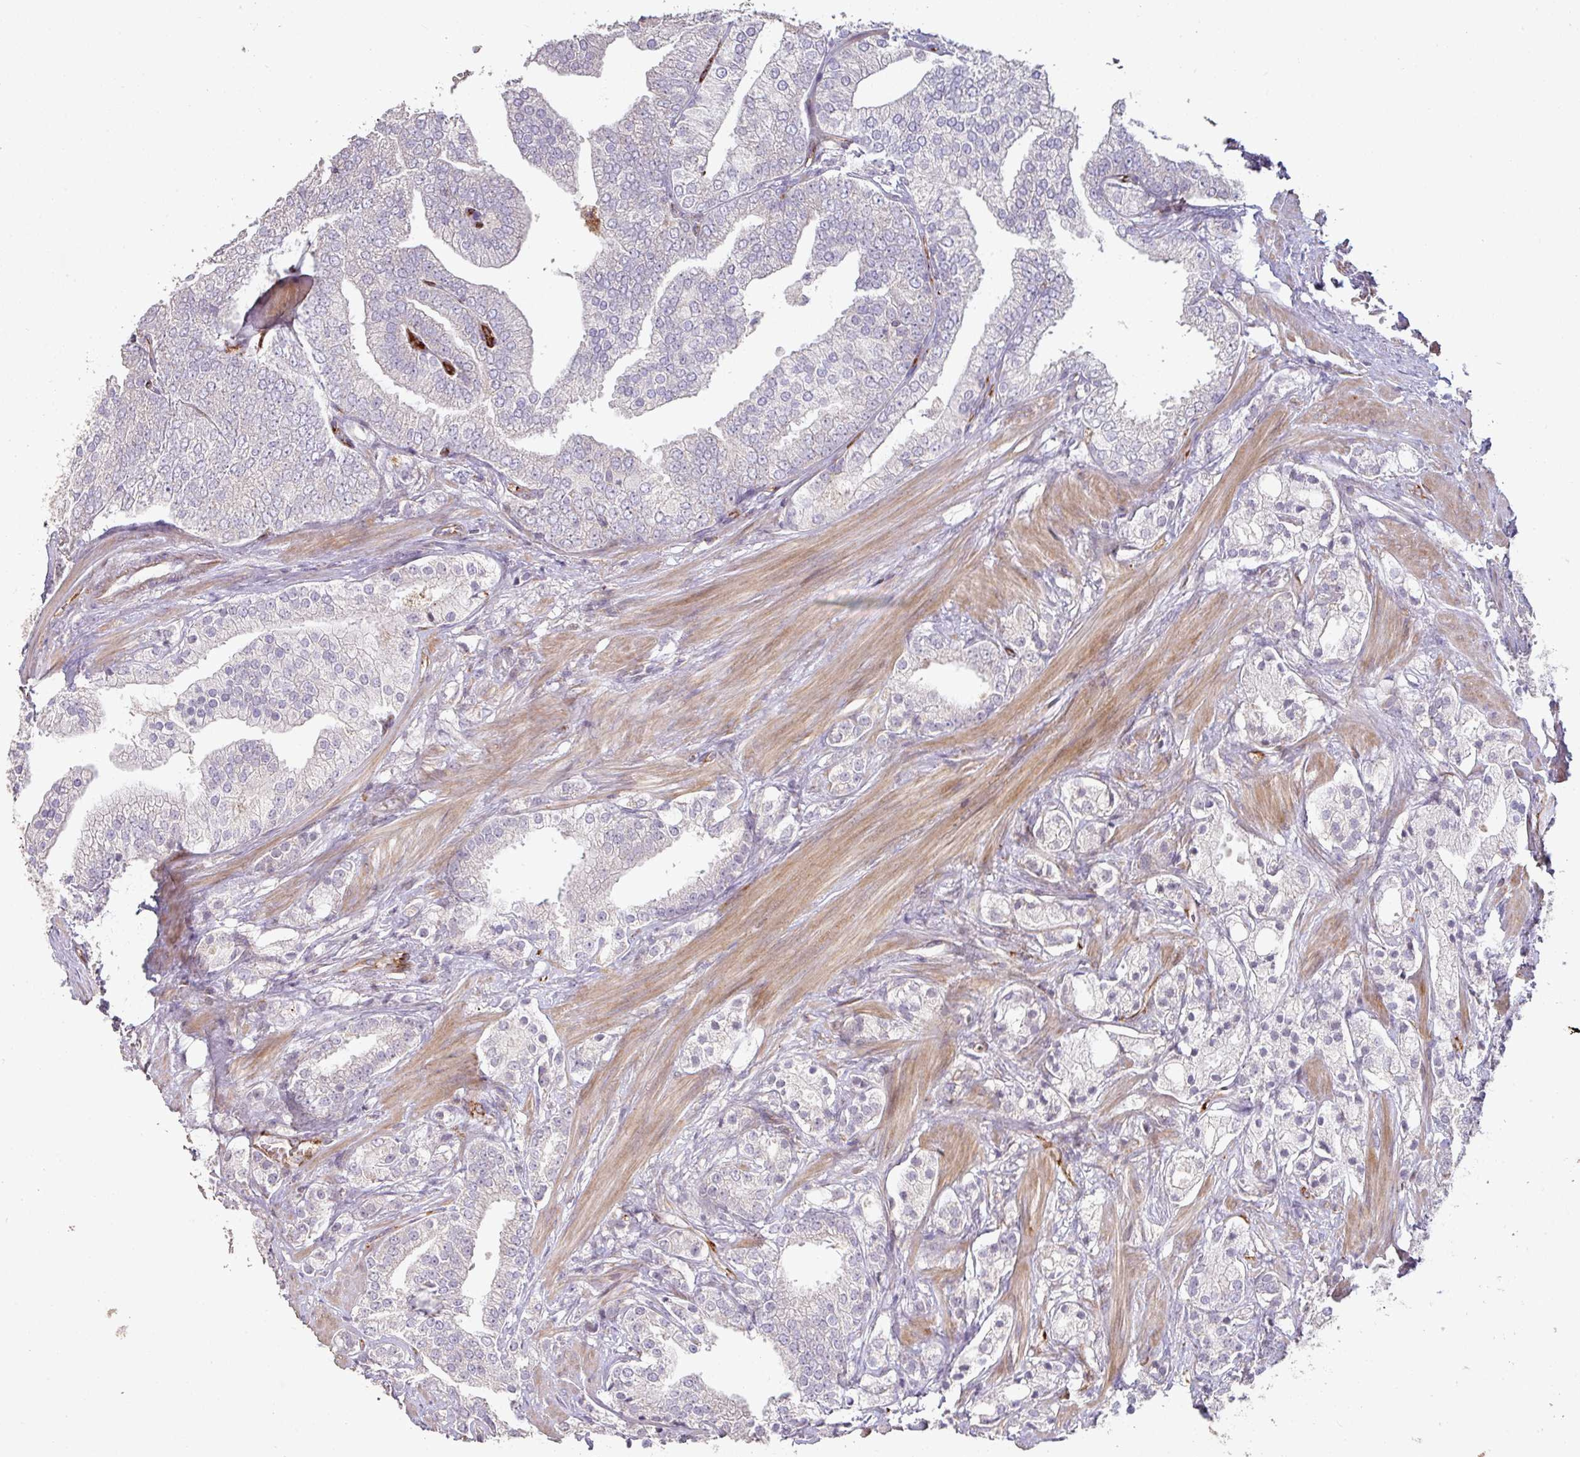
{"staining": {"intensity": "negative", "quantity": "none", "location": "none"}, "tissue": "prostate cancer", "cell_type": "Tumor cells", "image_type": "cancer", "snomed": [{"axis": "morphology", "description": "Adenocarcinoma, High grade"}, {"axis": "topography", "description": "Prostate"}], "caption": "Prostate cancer (high-grade adenocarcinoma) was stained to show a protein in brown. There is no significant expression in tumor cells. (DAB immunohistochemistry, high magnification).", "gene": "RPL23A", "patient": {"sex": "male", "age": 50}}